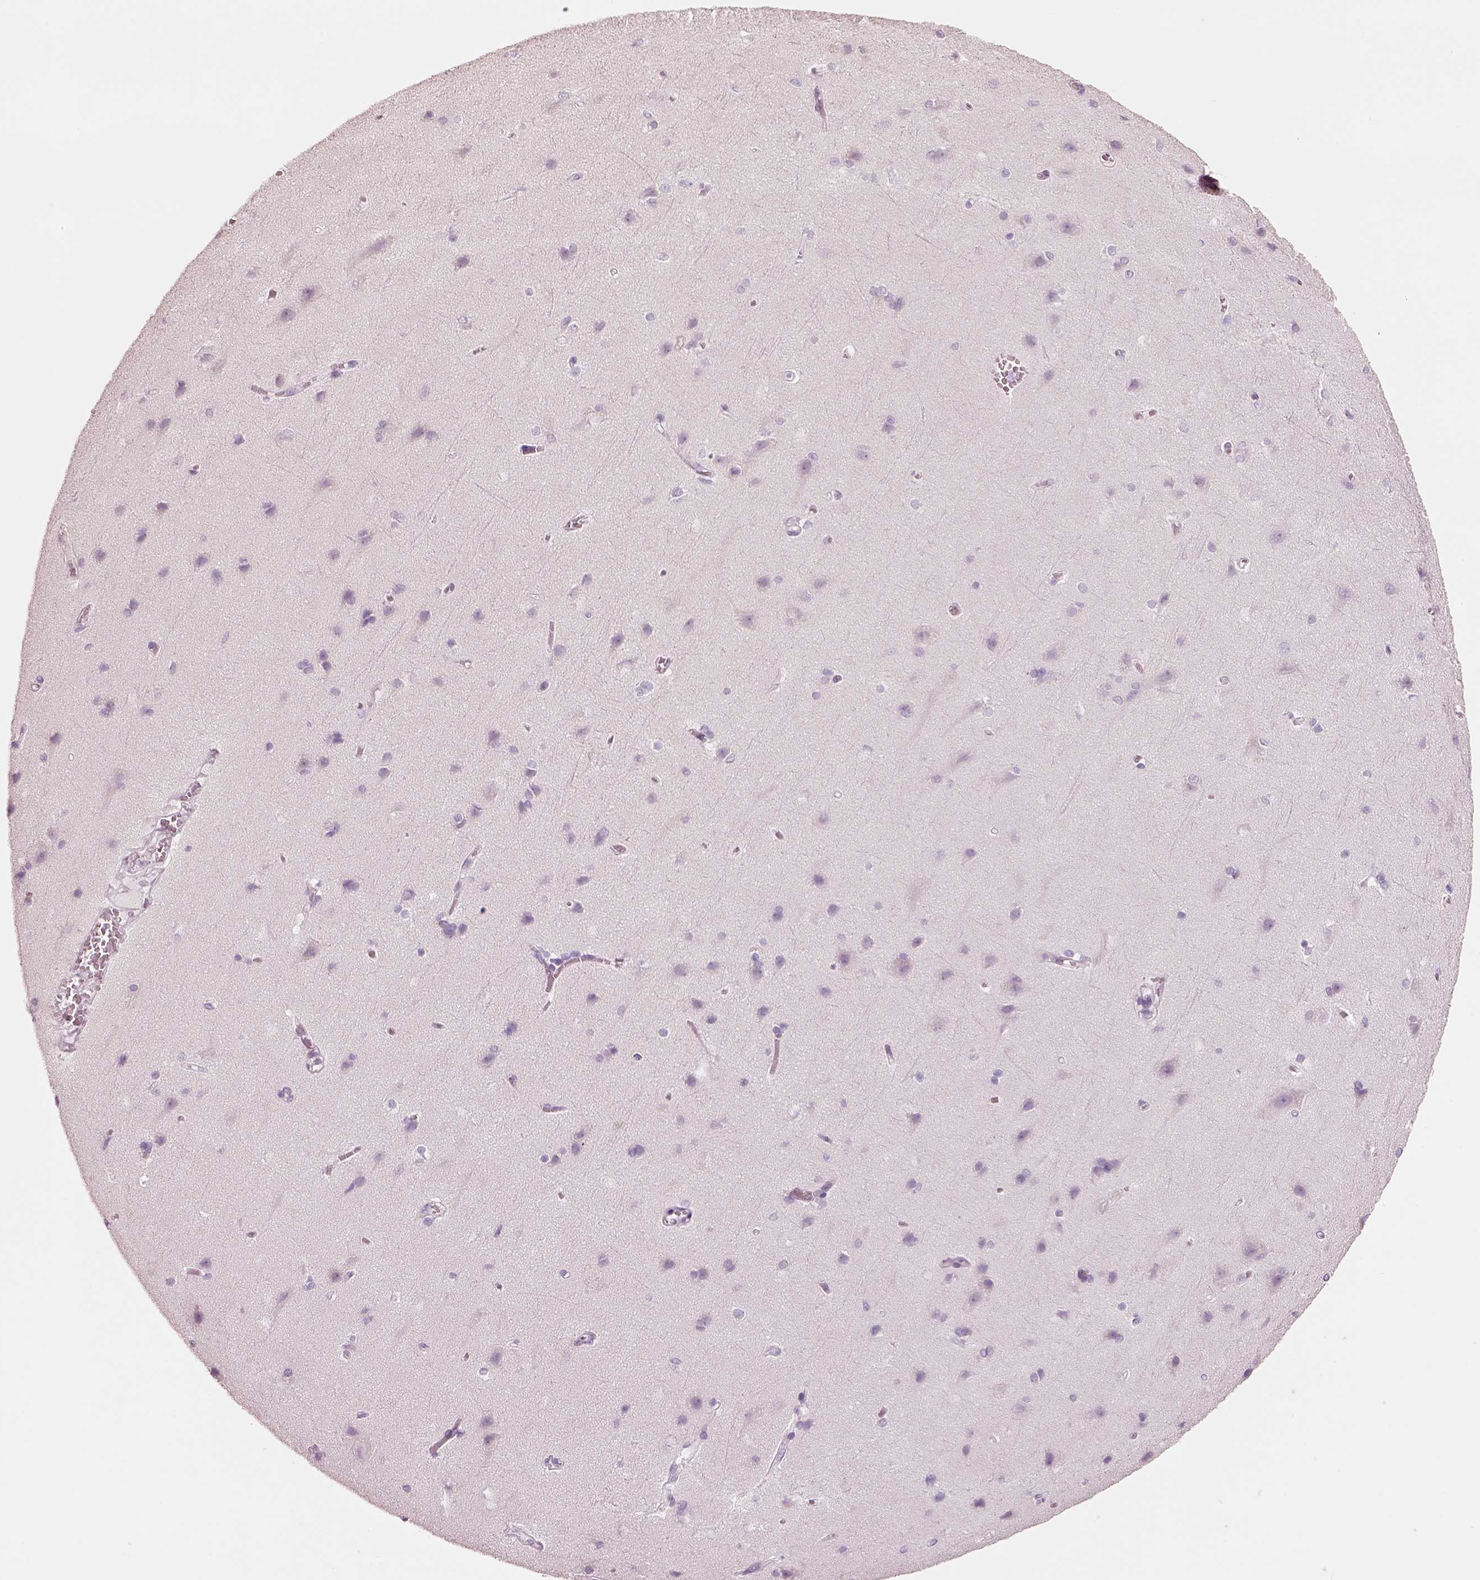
{"staining": {"intensity": "negative", "quantity": "none", "location": "none"}, "tissue": "cerebral cortex", "cell_type": "Endothelial cells", "image_type": "normal", "snomed": [{"axis": "morphology", "description": "Normal tissue, NOS"}, {"axis": "topography", "description": "Cerebral cortex"}], "caption": "Cerebral cortex was stained to show a protein in brown. There is no significant staining in endothelial cells. (Immunohistochemistry (ihc), brightfield microscopy, high magnification).", "gene": "PNOC", "patient": {"sex": "male", "age": 37}}